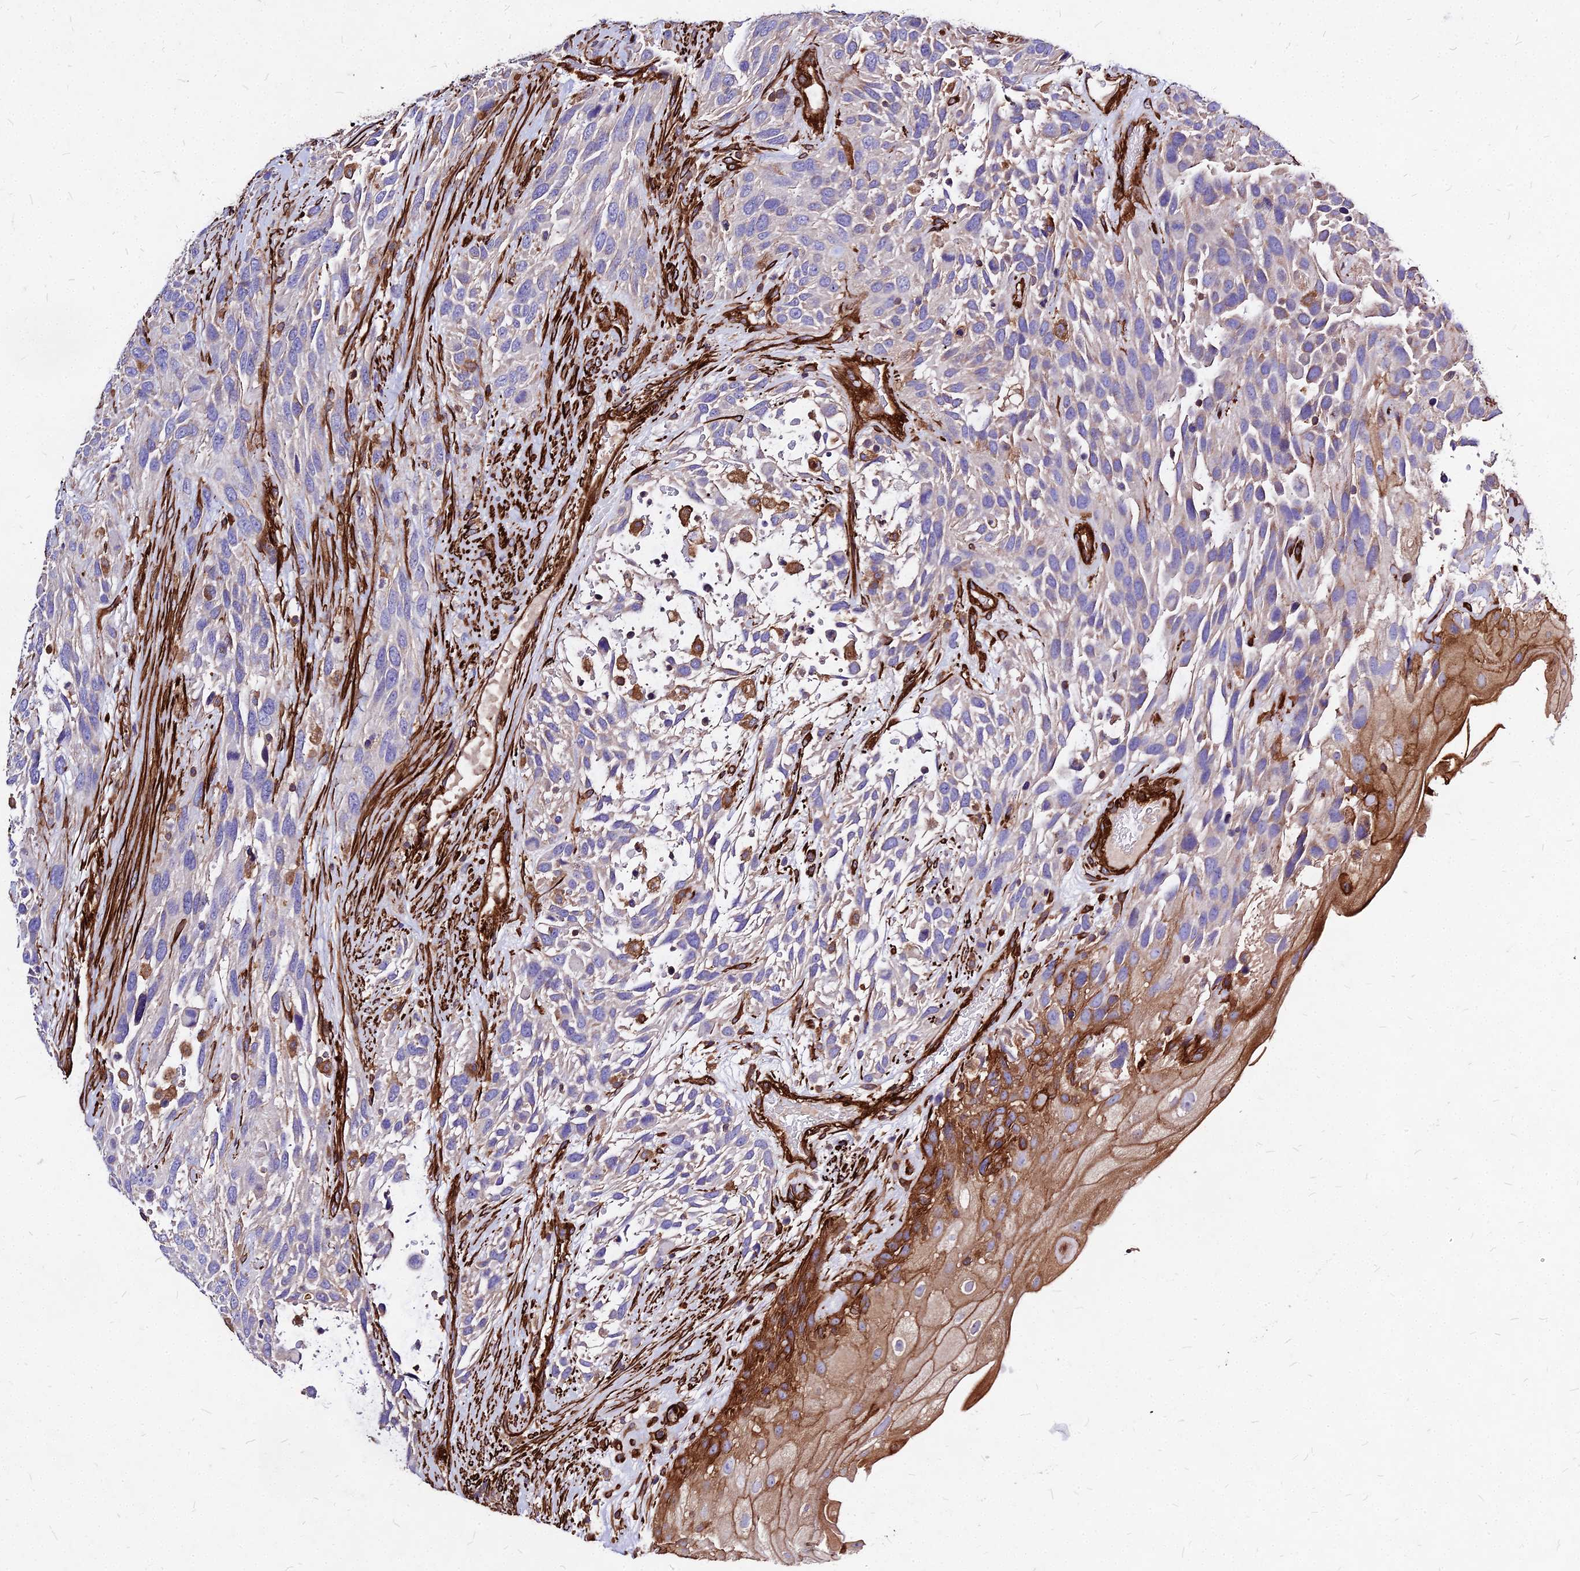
{"staining": {"intensity": "negative", "quantity": "none", "location": "none"}, "tissue": "urothelial cancer", "cell_type": "Tumor cells", "image_type": "cancer", "snomed": [{"axis": "morphology", "description": "Urothelial carcinoma, High grade"}, {"axis": "topography", "description": "Urinary bladder"}], "caption": "The micrograph displays no staining of tumor cells in urothelial carcinoma (high-grade).", "gene": "EFCC1", "patient": {"sex": "female", "age": 70}}